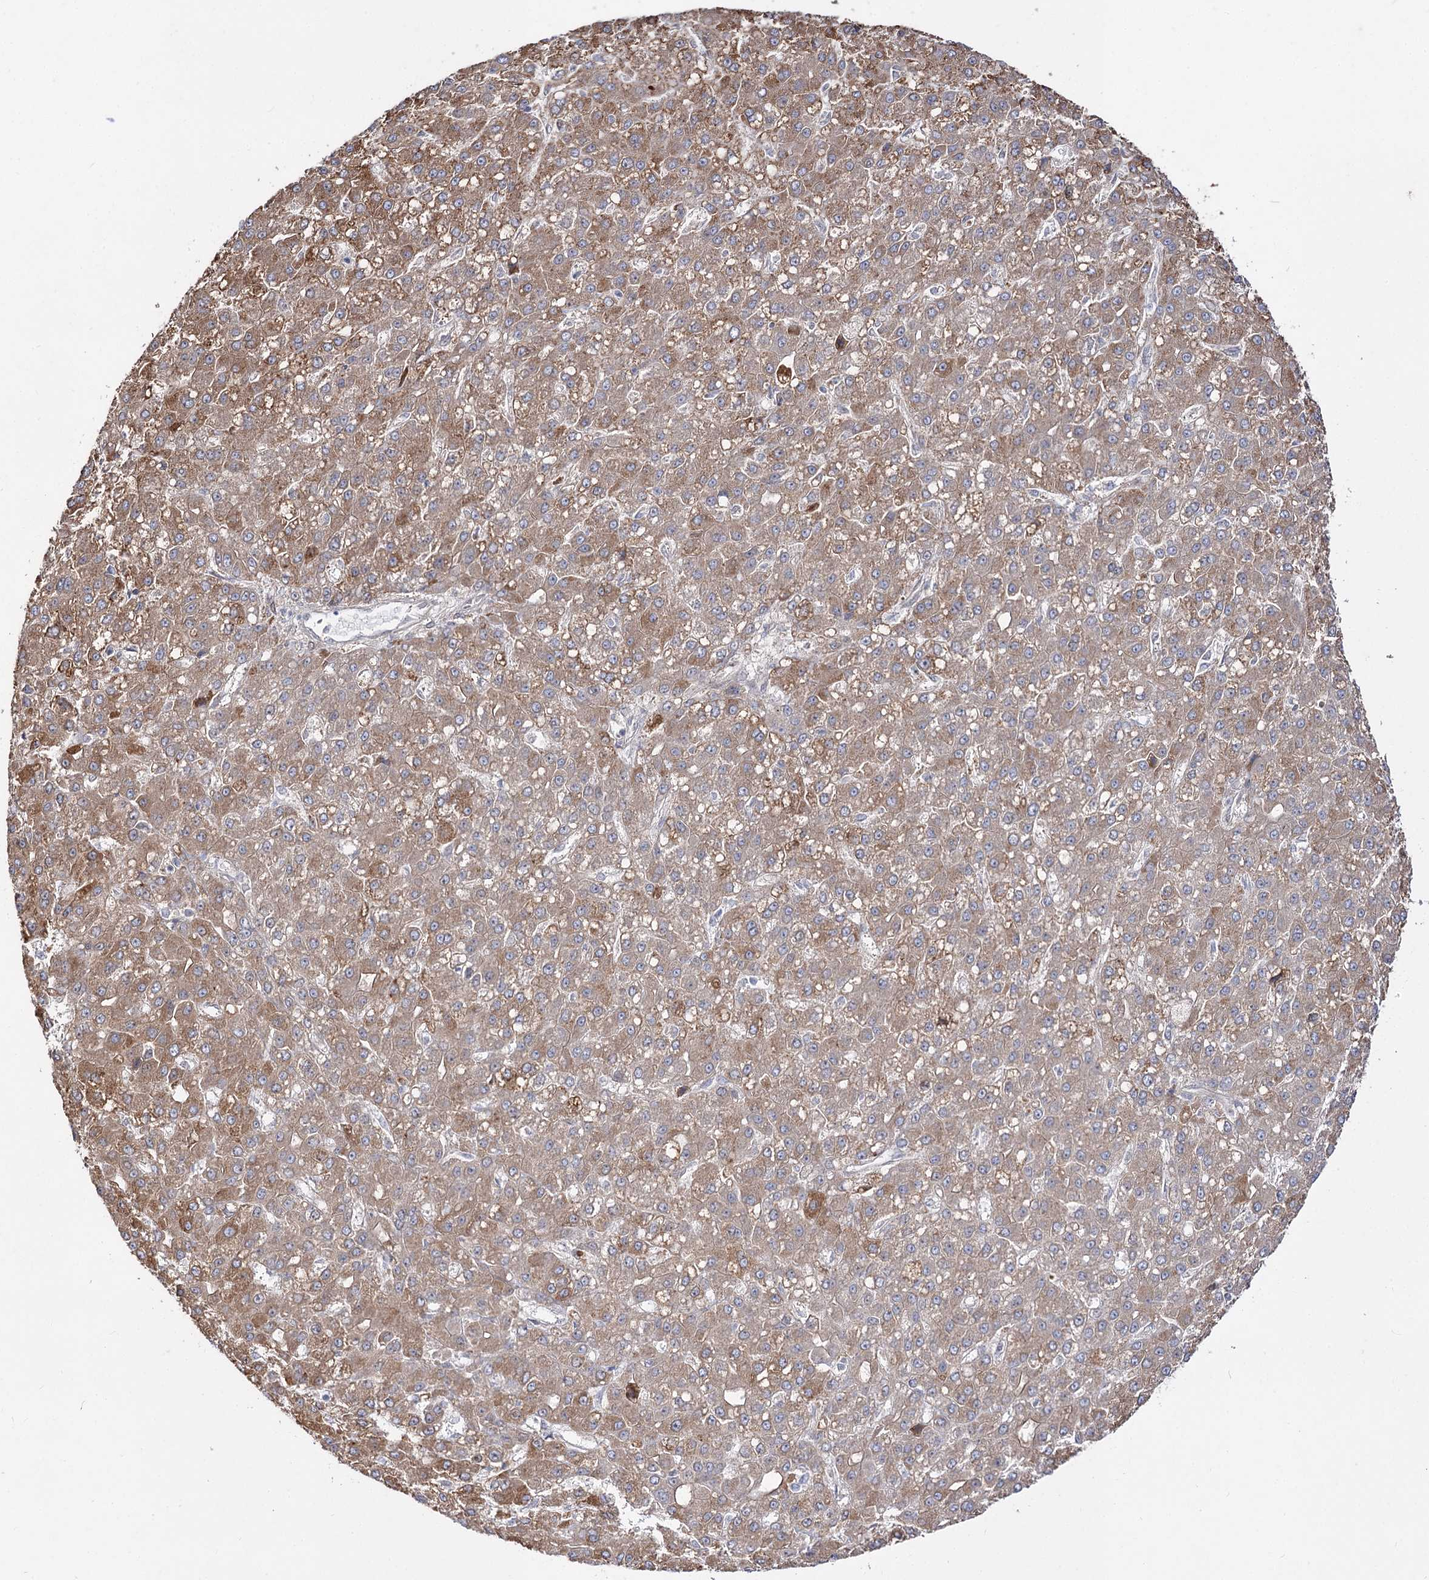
{"staining": {"intensity": "moderate", "quantity": "25%-75%", "location": "cytoplasmic/membranous"}, "tissue": "liver cancer", "cell_type": "Tumor cells", "image_type": "cancer", "snomed": [{"axis": "morphology", "description": "Carcinoma, Hepatocellular, NOS"}, {"axis": "topography", "description": "Liver"}], "caption": "The histopathology image displays immunohistochemical staining of liver cancer (hepatocellular carcinoma). There is moderate cytoplasmic/membranous positivity is appreciated in about 25%-75% of tumor cells.", "gene": "C11orf80", "patient": {"sex": "male", "age": 67}}